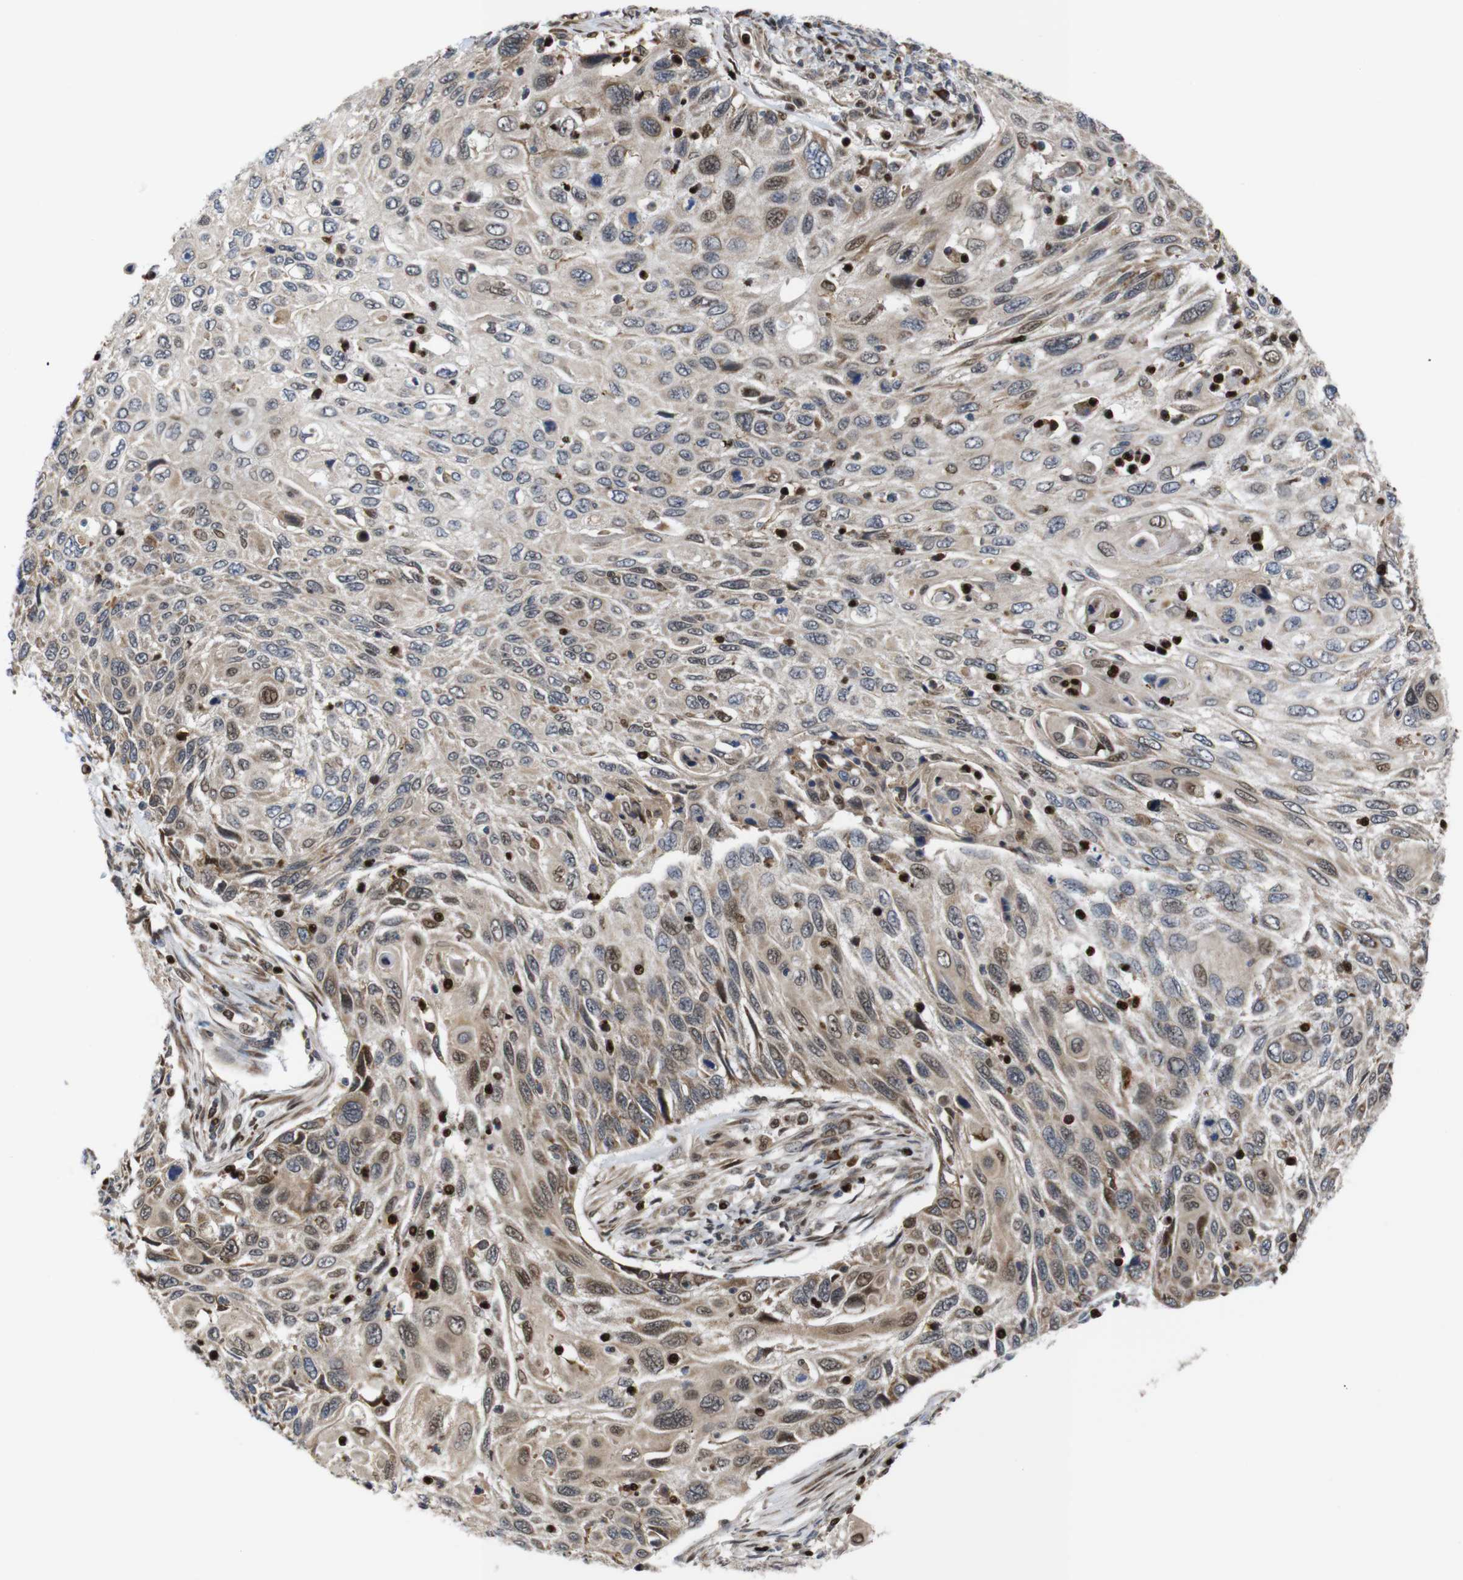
{"staining": {"intensity": "weak", "quantity": "25%-75%", "location": "cytoplasmic/membranous,nuclear"}, "tissue": "cervical cancer", "cell_type": "Tumor cells", "image_type": "cancer", "snomed": [{"axis": "morphology", "description": "Squamous cell carcinoma, NOS"}, {"axis": "topography", "description": "Cervix"}], "caption": "A high-resolution micrograph shows immunohistochemistry (IHC) staining of squamous cell carcinoma (cervical), which displays weak cytoplasmic/membranous and nuclear positivity in approximately 25%-75% of tumor cells.", "gene": "PTPN1", "patient": {"sex": "female", "age": 70}}